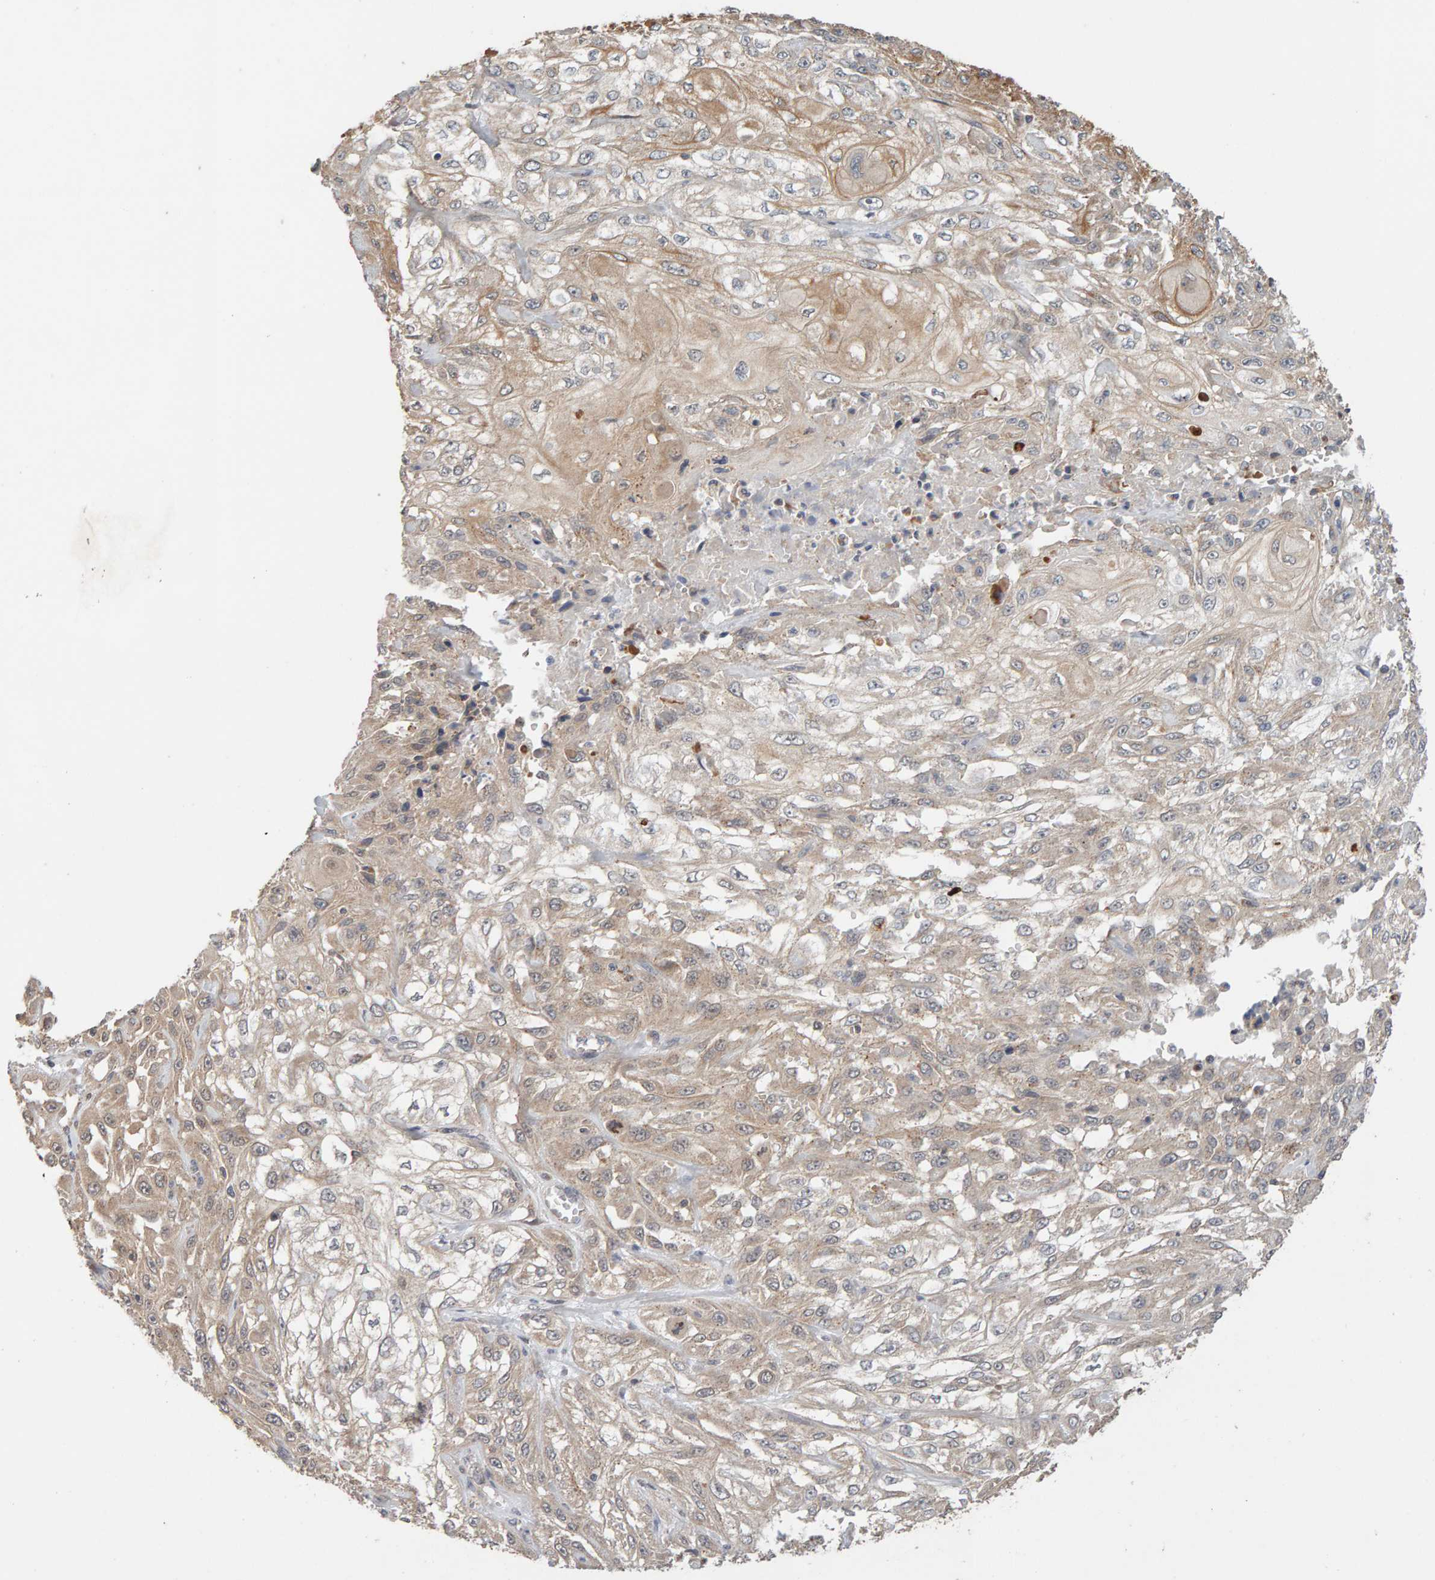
{"staining": {"intensity": "weak", "quantity": ">75%", "location": "cytoplasmic/membranous"}, "tissue": "skin cancer", "cell_type": "Tumor cells", "image_type": "cancer", "snomed": [{"axis": "morphology", "description": "Squamous cell carcinoma, NOS"}, {"axis": "morphology", "description": "Squamous cell carcinoma, metastatic, NOS"}, {"axis": "topography", "description": "Skin"}, {"axis": "topography", "description": "Lymph node"}], "caption": "High-magnification brightfield microscopy of skin cancer stained with DAB (3,3'-diaminobenzidine) (brown) and counterstained with hematoxylin (blue). tumor cells exhibit weak cytoplasmic/membranous staining is appreciated in about>75% of cells.", "gene": "DNAJC7", "patient": {"sex": "male", "age": 75}}